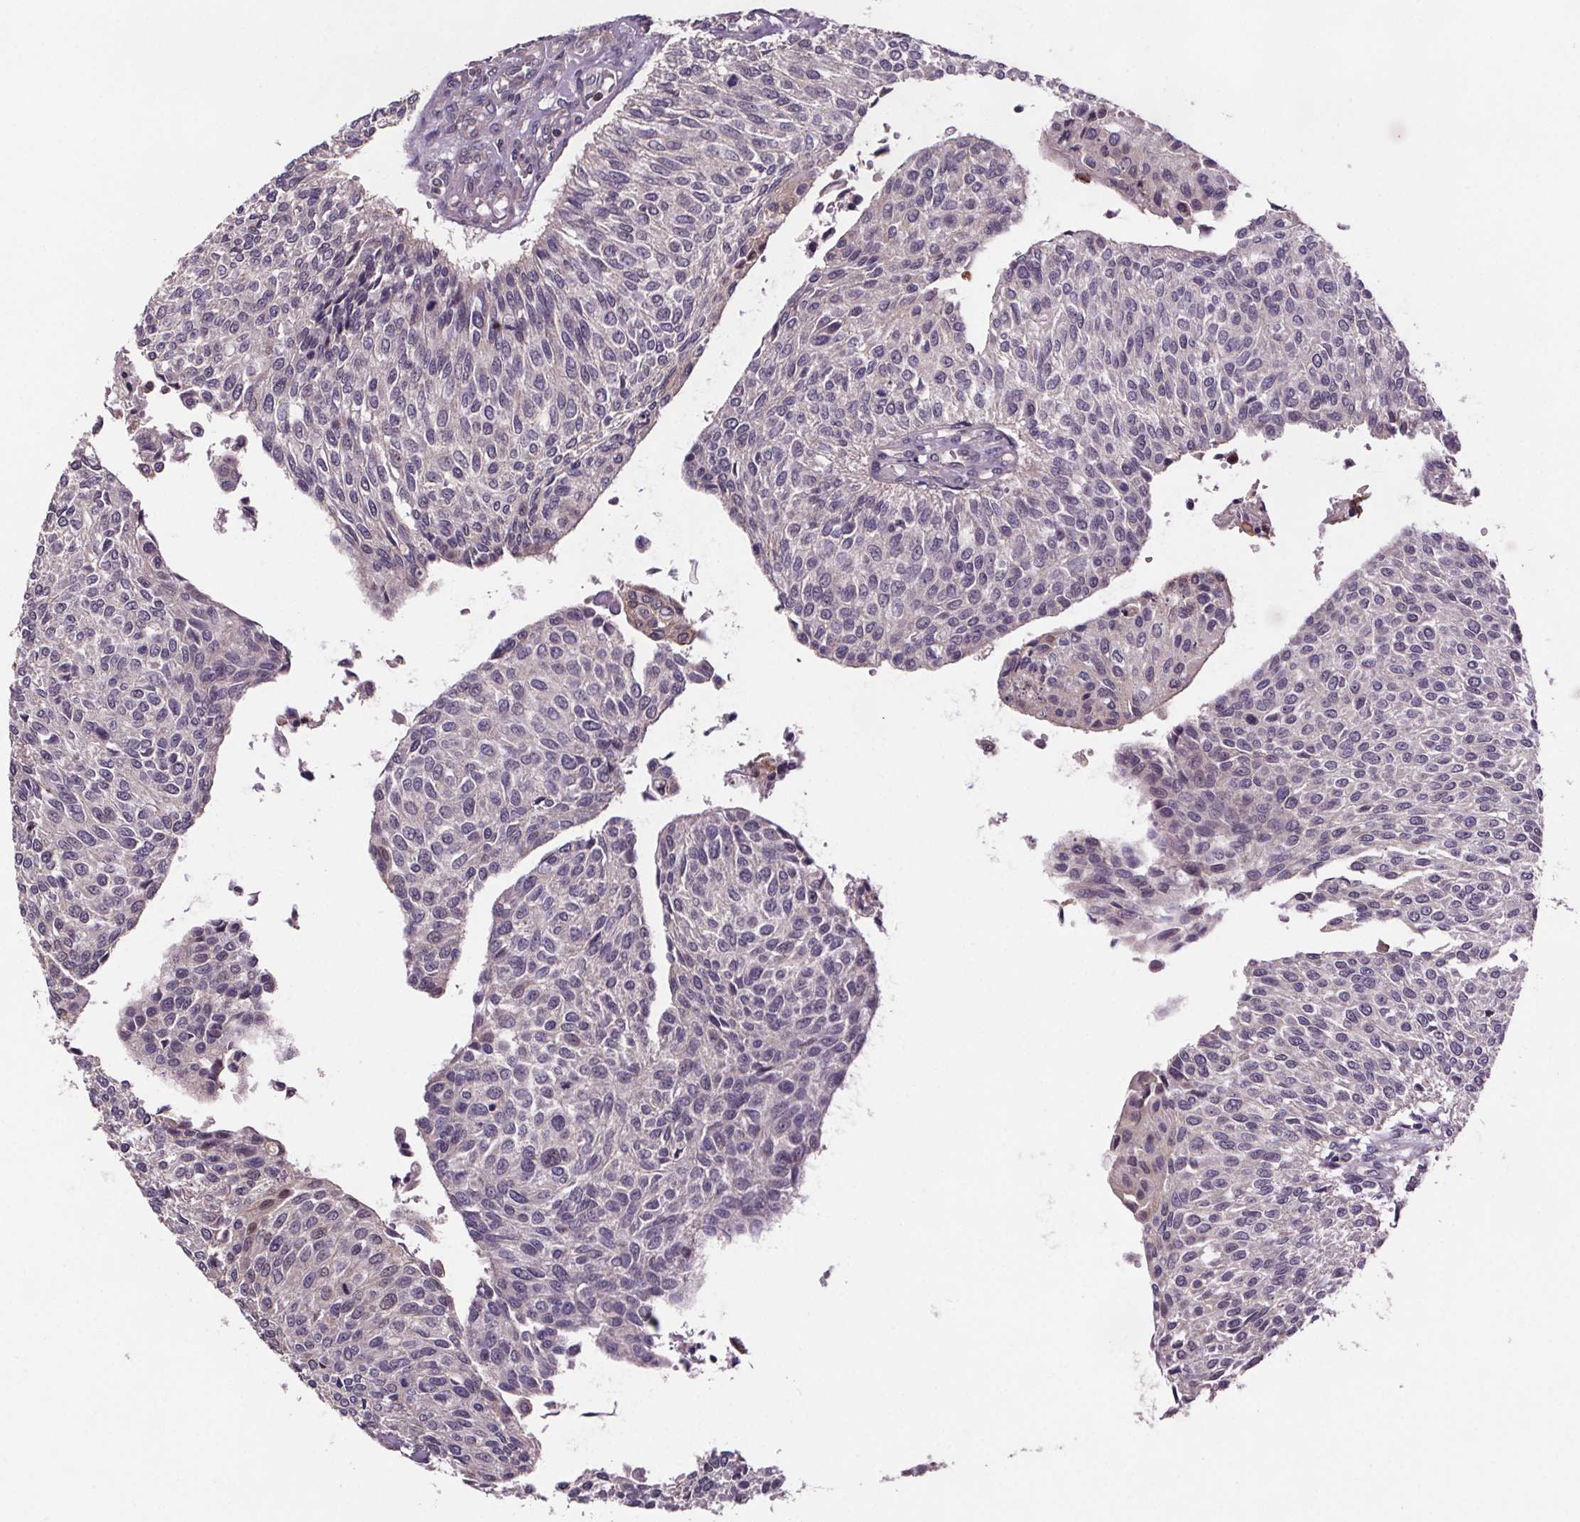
{"staining": {"intensity": "negative", "quantity": "none", "location": "none"}, "tissue": "urothelial cancer", "cell_type": "Tumor cells", "image_type": "cancer", "snomed": [{"axis": "morphology", "description": "Urothelial carcinoma, NOS"}, {"axis": "topography", "description": "Urinary bladder"}], "caption": "DAB immunohistochemical staining of urothelial cancer exhibits no significant expression in tumor cells.", "gene": "CLN3", "patient": {"sex": "male", "age": 55}}